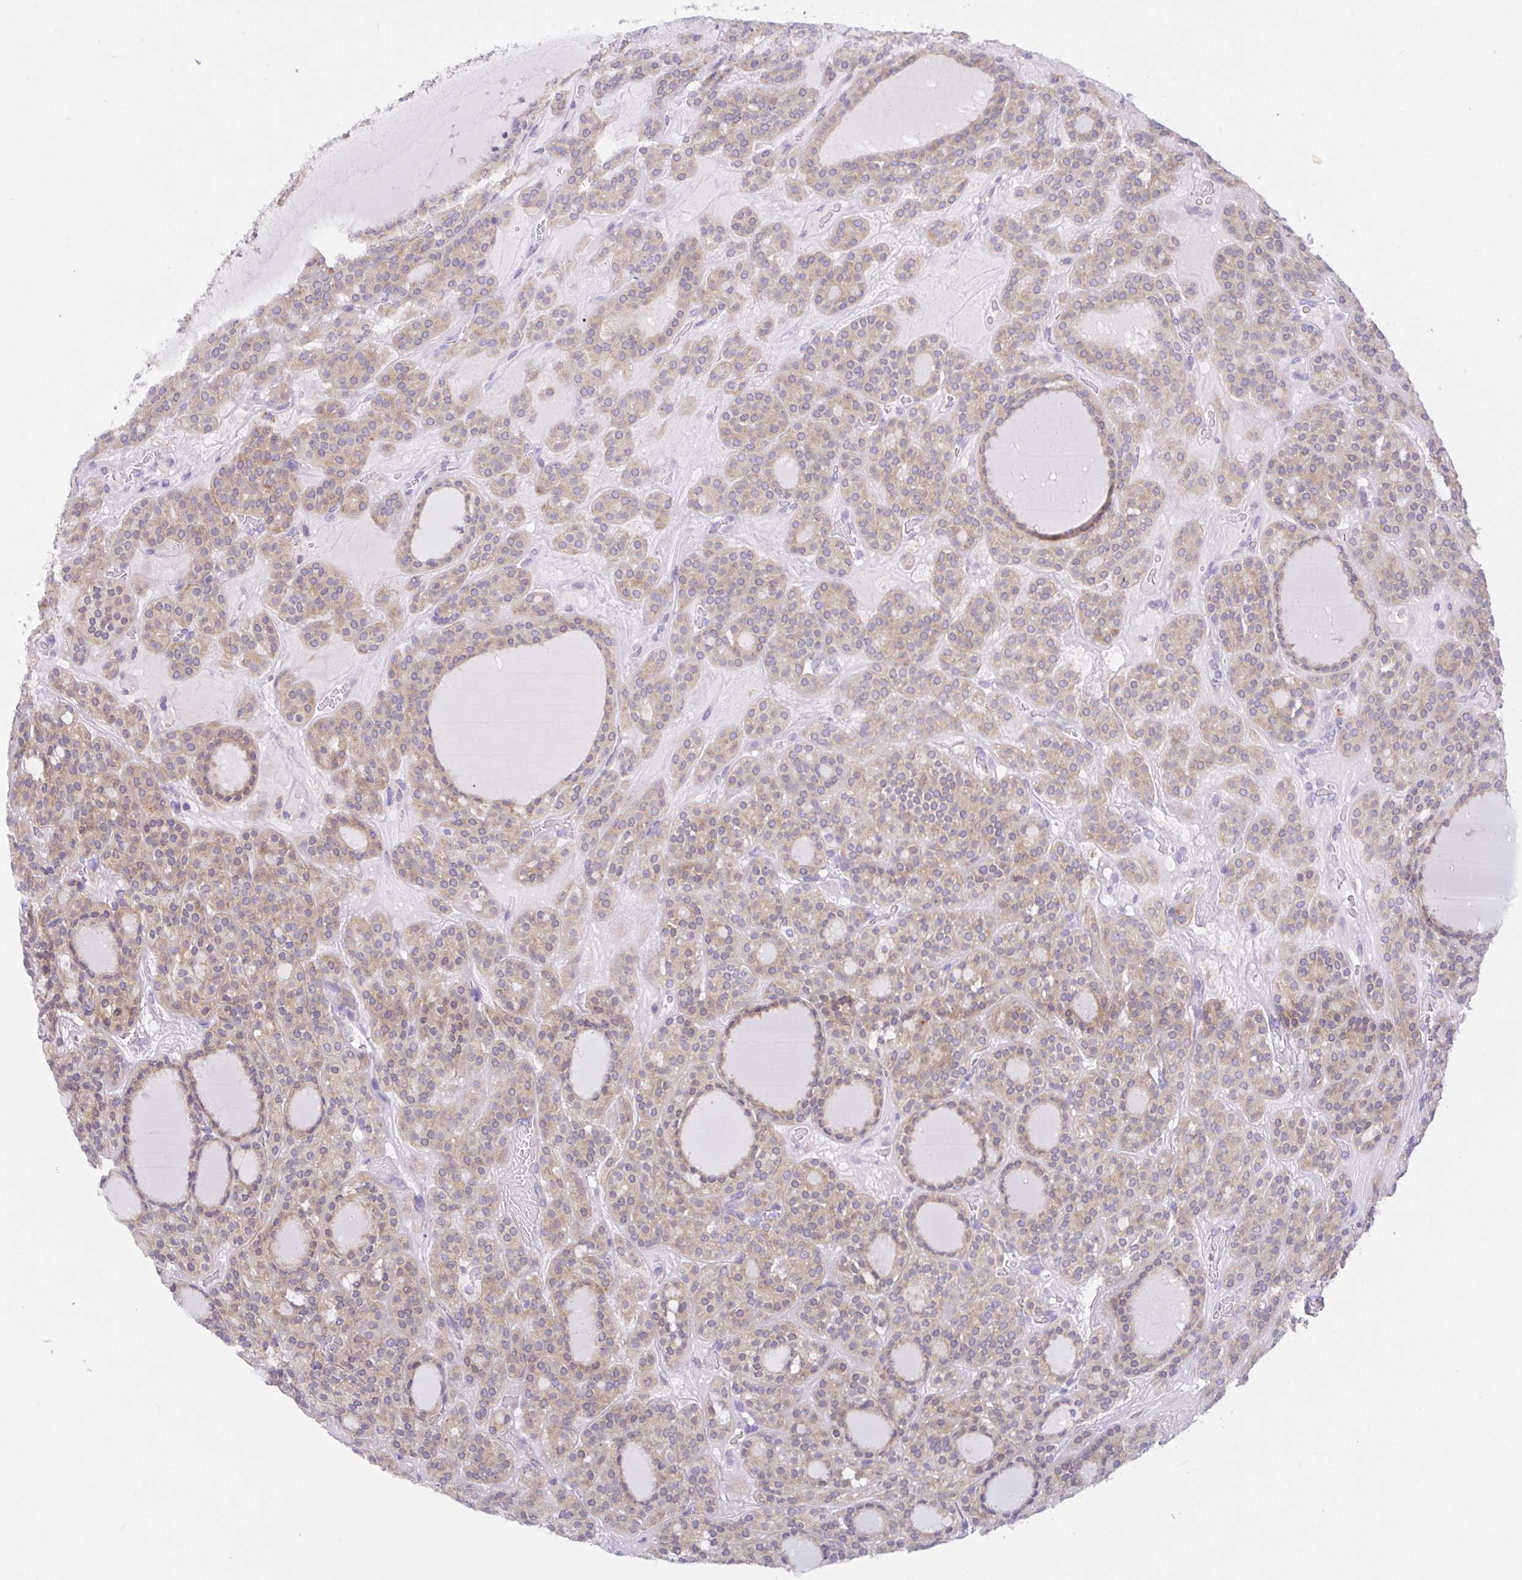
{"staining": {"intensity": "weak", "quantity": "25%-75%", "location": "cytoplasmic/membranous"}, "tissue": "thyroid cancer", "cell_type": "Tumor cells", "image_type": "cancer", "snomed": [{"axis": "morphology", "description": "Follicular adenoma carcinoma, NOS"}, {"axis": "topography", "description": "Thyroid gland"}], "caption": "Protein expression analysis of follicular adenoma carcinoma (thyroid) demonstrates weak cytoplasmic/membranous expression in about 25%-75% of tumor cells.", "gene": "TRAF4", "patient": {"sex": "female", "age": 63}}